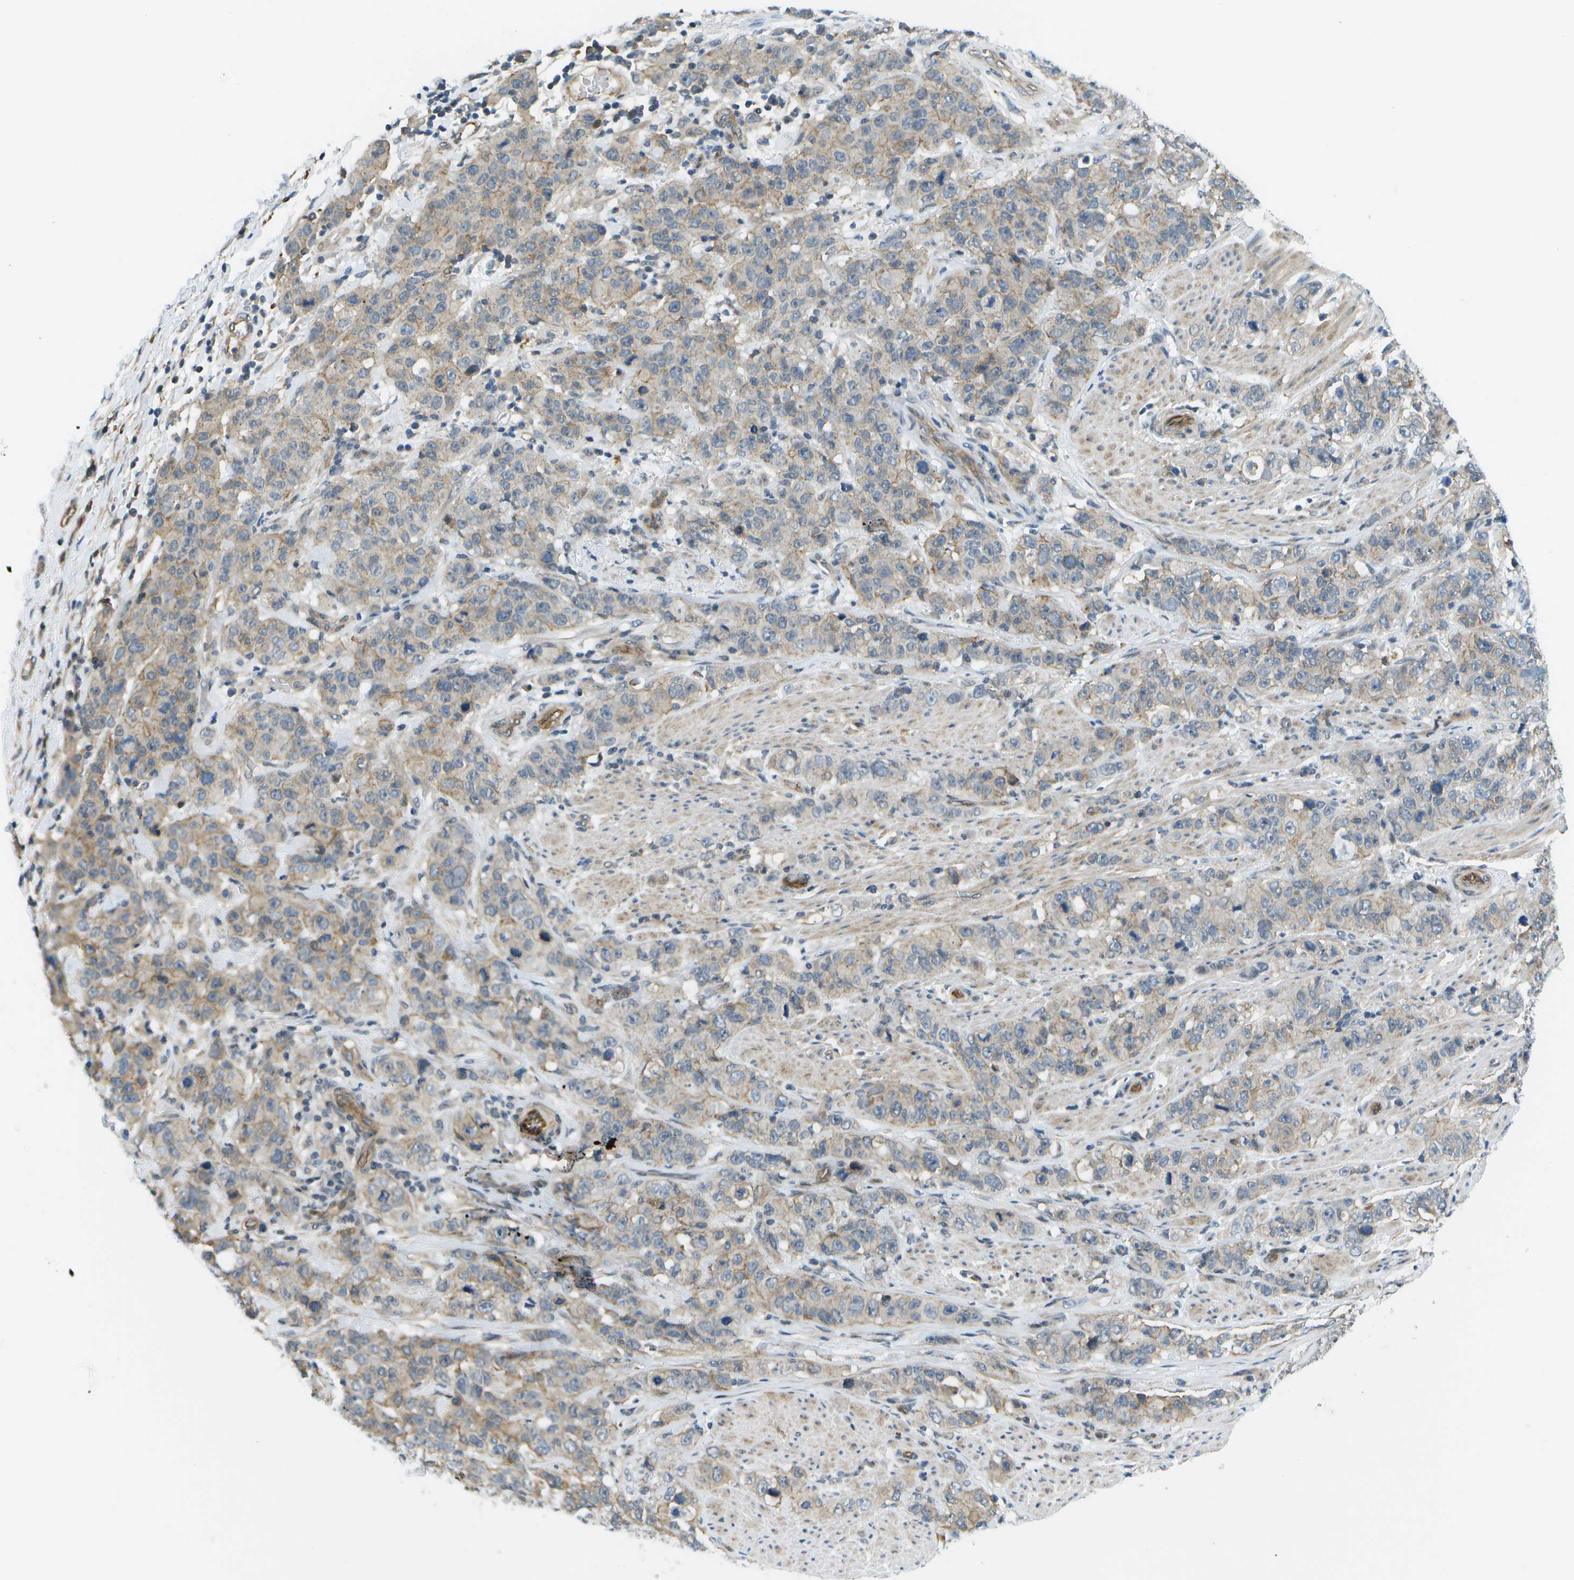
{"staining": {"intensity": "weak", "quantity": ">75%", "location": "cytoplasmic/membranous"}, "tissue": "stomach cancer", "cell_type": "Tumor cells", "image_type": "cancer", "snomed": [{"axis": "morphology", "description": "Adenocarcinoma, NOS"}, {"axis": "topography", "description": "Stomach"}], "caption": "High-magnification brightfield microscopy of adenocarcinoma (stomach) stained with DAB (brown) and counterstained with hematoxylin (blue). tumor cells exhibit weak cytoplasmic/membranous positivity is present in about>75% of cells.", "gene": "KIAA0040", "patient": {"sex": "male", "age": 48}}